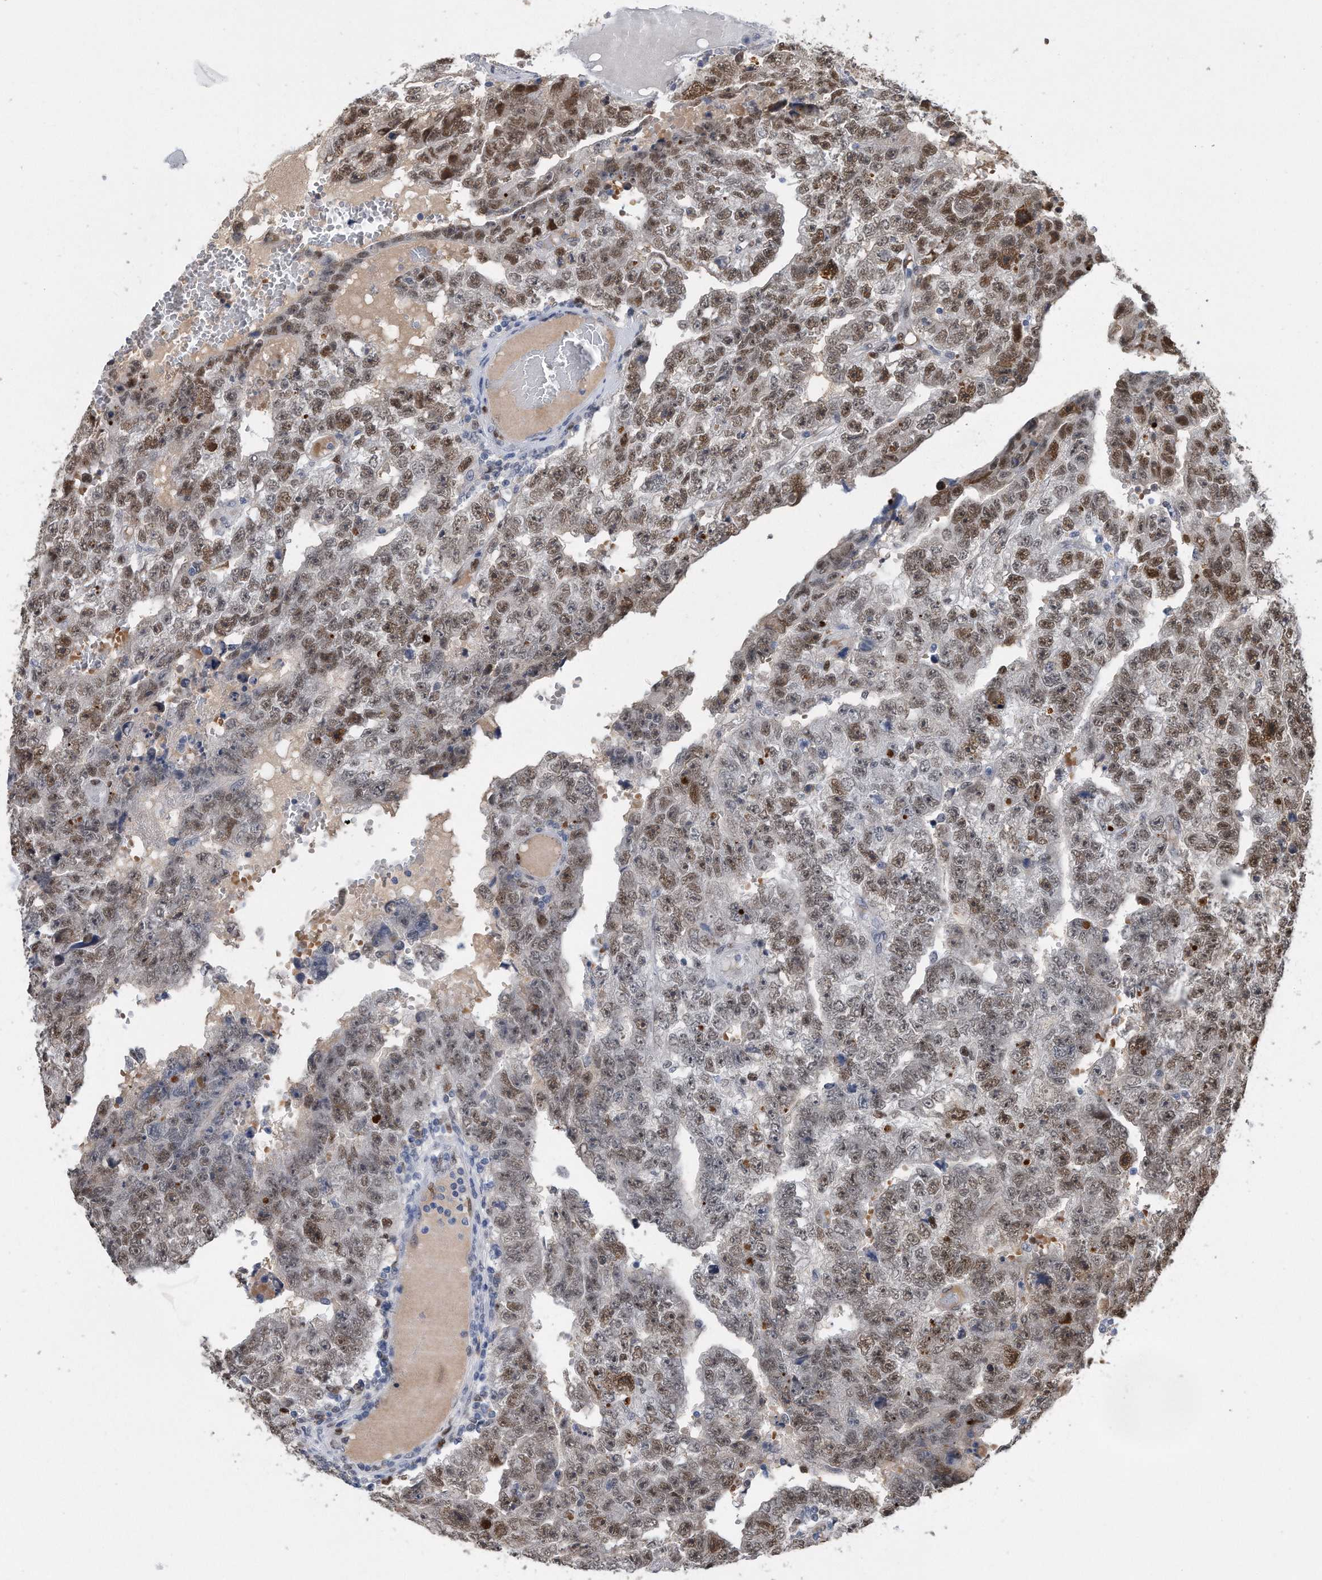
{"staining": {"intensity": "moderate", "quantity": "25%-75%", "location": "nuclear"}, "tissue": "testis cancer", "cell_type": "Tumor cells", "image_type": "cancer", "snomed": [{"axis": "morphology", "description": "Carcinoma, Embryonal, NOS"}, {"axis": "topography", "description": "Testis"}], "caption": "Immunohistochemical staining of embryonal carcinoma (testis) displays medium levels of moderate nuclear staining in approximately 25%-75% of tumor cells.", "gene": "PCNA", "patient": {"sex": "male", "age": 25}}